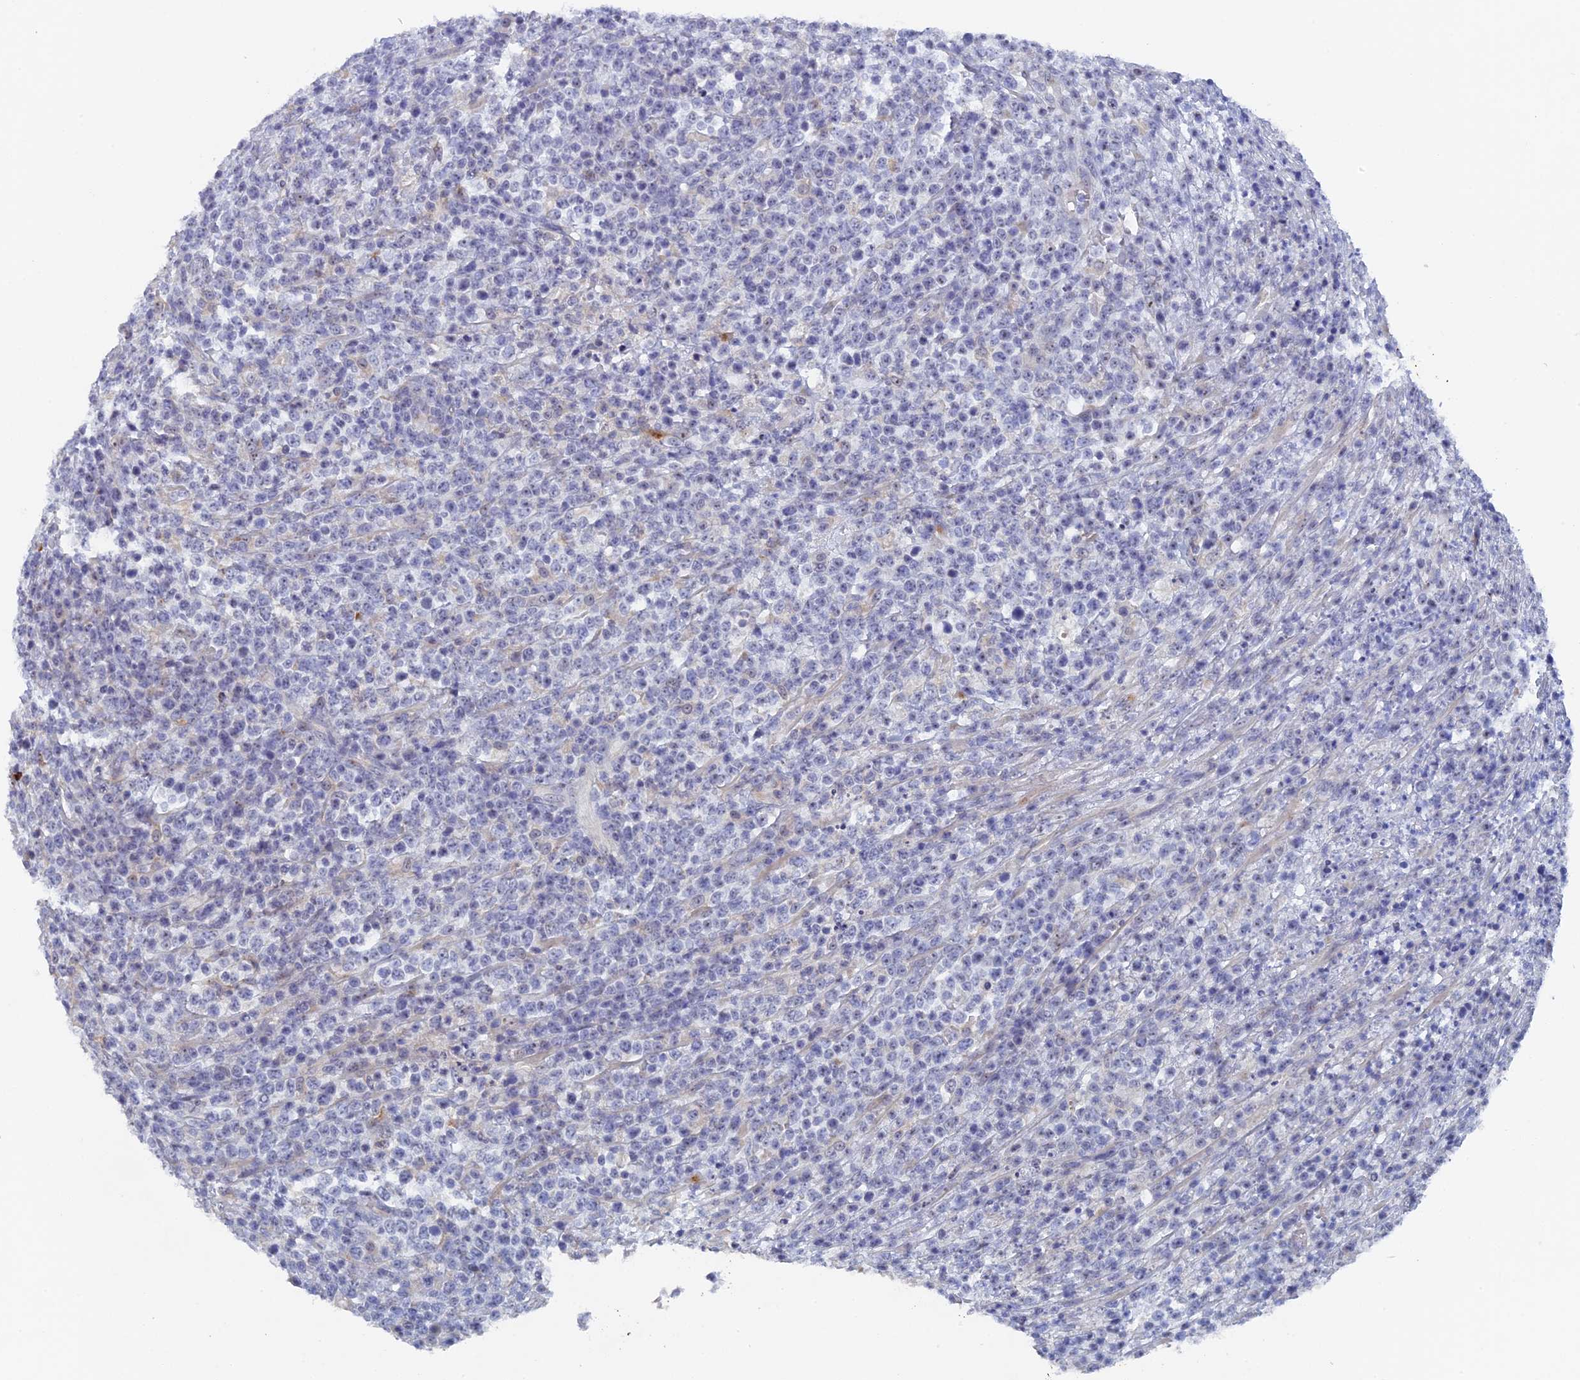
{"staining": {"intensity": "negative", "quantity": "none", "location": "none"}, "tissue": "lymphoma", "cell_type": "Tumor cells", "image_type": "cancer", "snomed": [{"axis": "morphology", "description": "Malignant lymphoma, non-Hodgkin's type, High grade"}, {"axis": "topography", "description": "Colon"}], "caption": "Tumor cells are negative for brown protein staining in lymphoma.", "gene": "SRFBP1", "patient": {"sex": "female", "age": 53}}